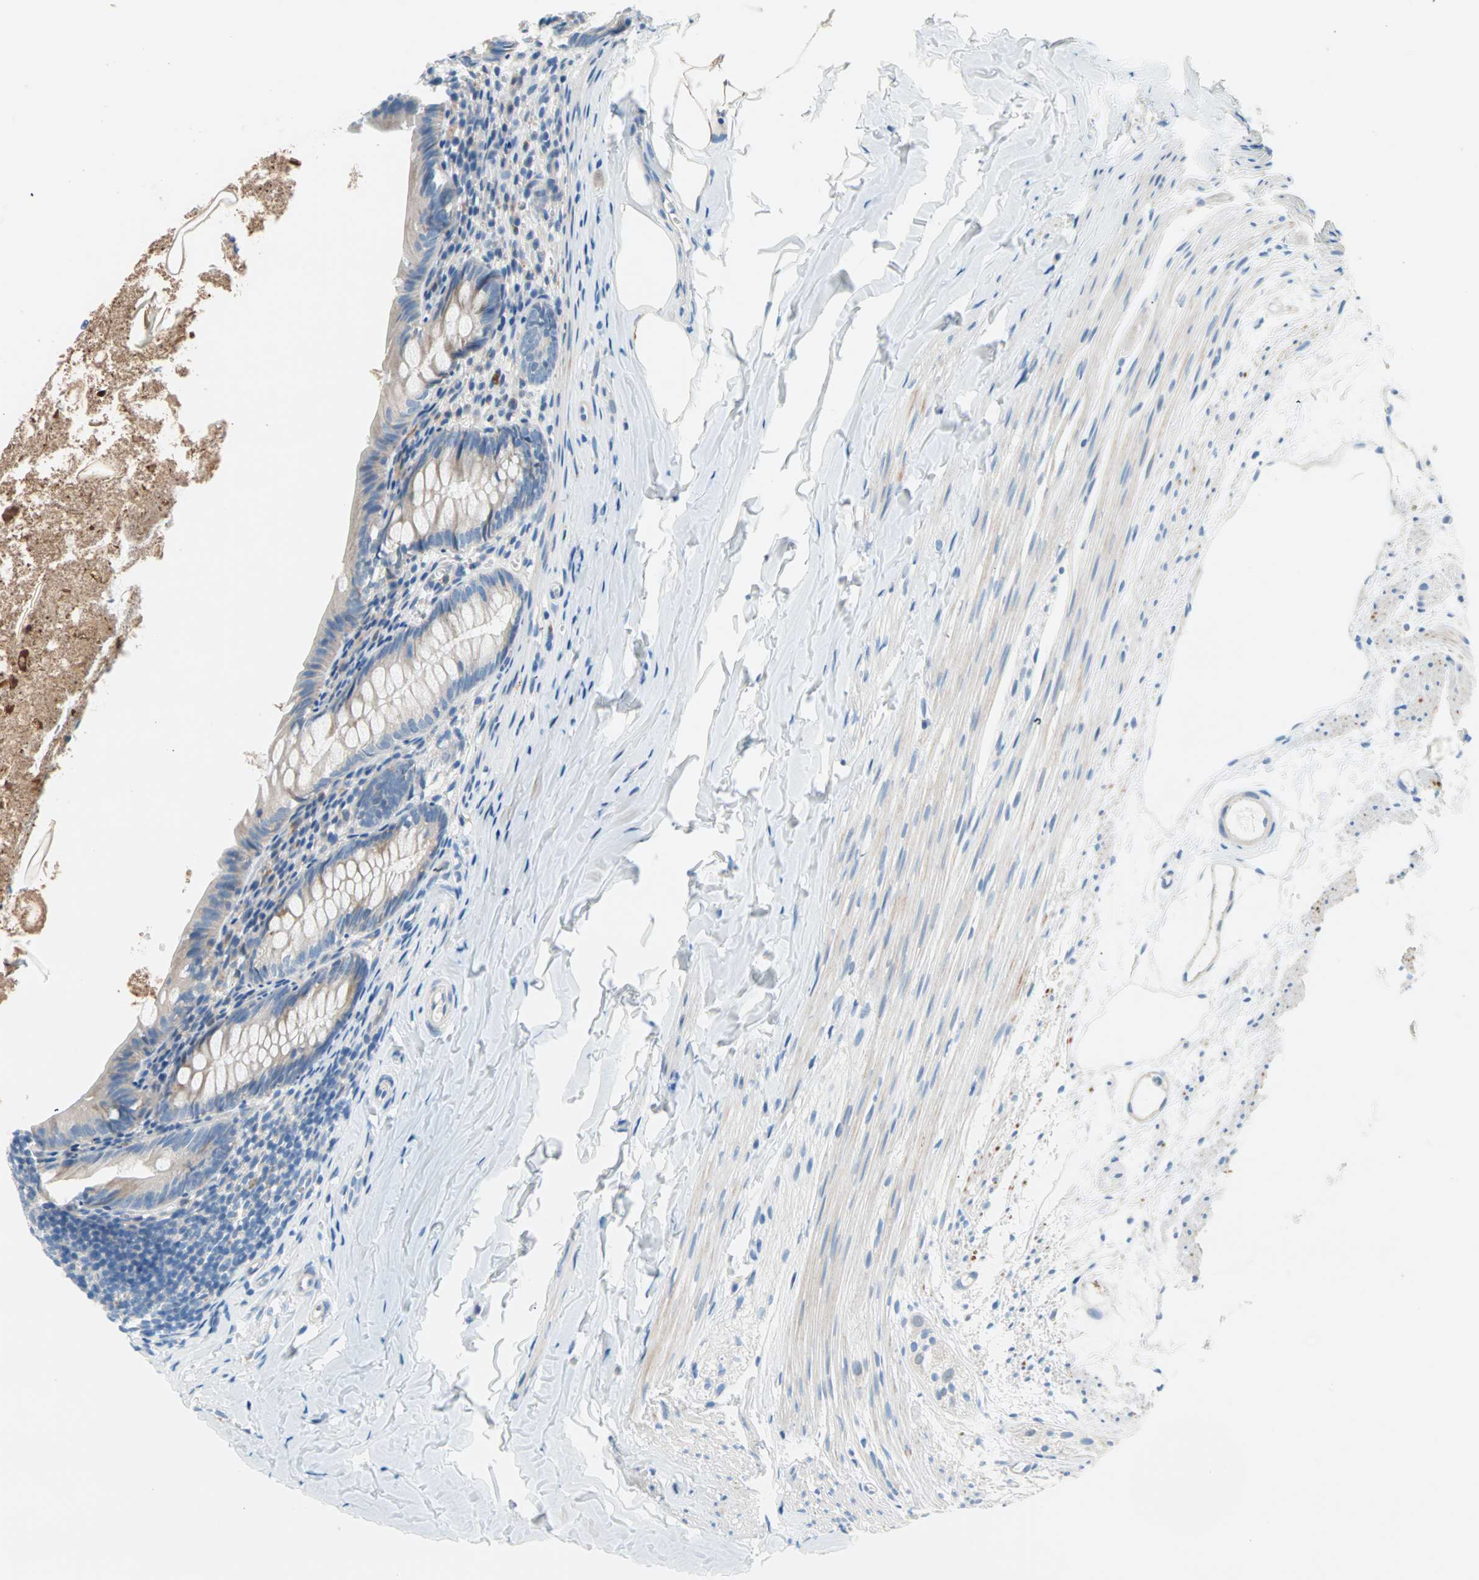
{"staining": {"intensity": "negative", "quantity": "none", "location": "none"}, "tissue": "appendix", "cell_type": "Glandular cells", "image_type": "normal", "snomed": [{"axis": "morphology", "description": "Normal tissue, NOS"}, {"axis": "topography", "description": "Appendix"}], "caption": "High power microscopy image of an IHC histopathology image of unremarkable appendix, revealing no significant staining in glandular cells.", "gene": "TMEM163", "patient": {"sex": "female", "age": 10}}